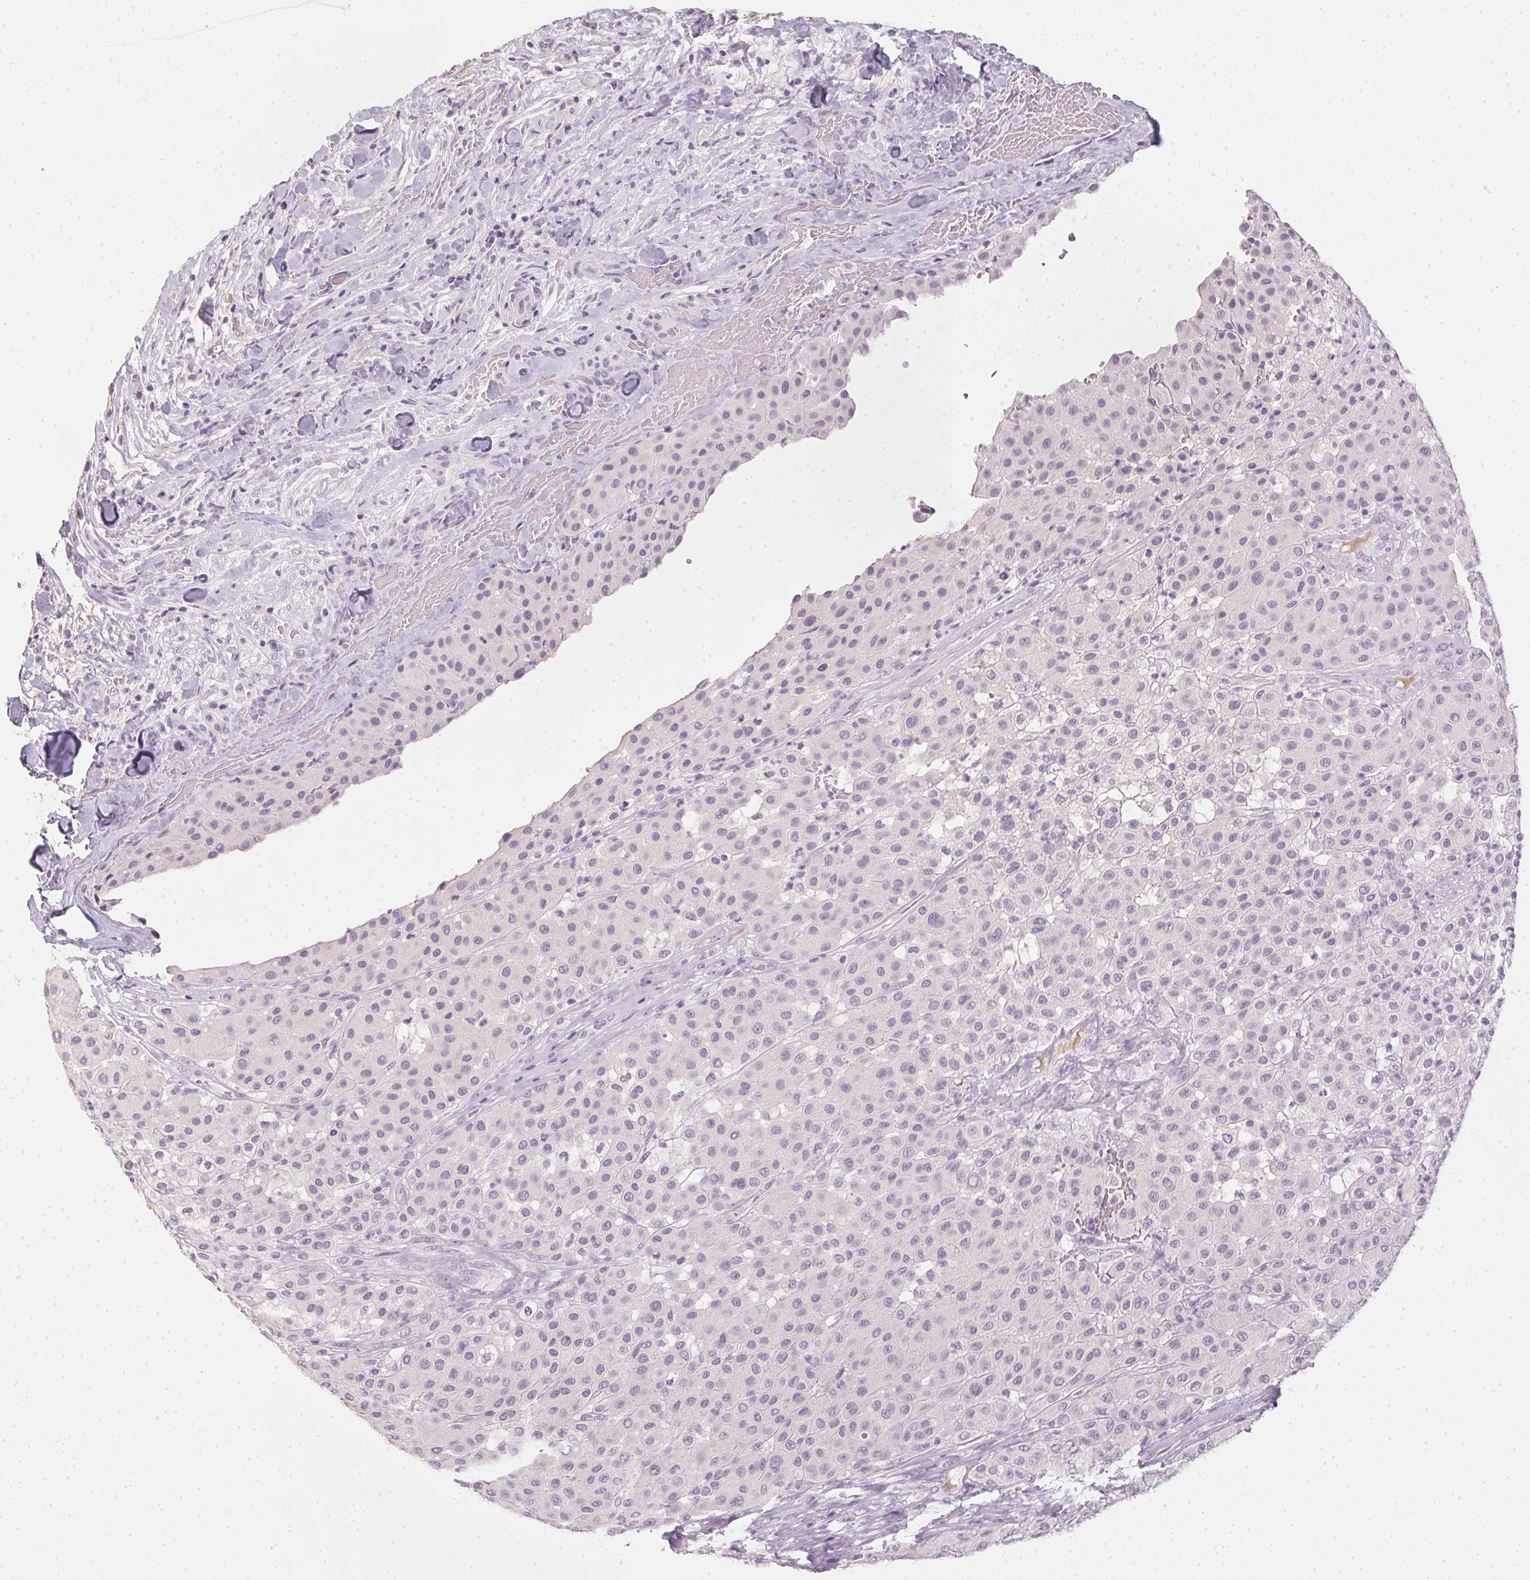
{"staining": {"intensity": "negative", "quantity": "none", "location": "none"}, "tissue": "melanoma", "cell_type": "Tumor cells", "image_type": "cancer", "snomed": [{"axis": "morphology", "description": "Malignant melanoma, Metastatic site"}, {"axis": "topography", "description": "Smooth muscle"}], "caption": "Image shows no significant protein expression in tumor cells of malignant melanoma (metastatic site).", "gene": "TMEM72", "patient": {"sex": "male", "age": 41}}